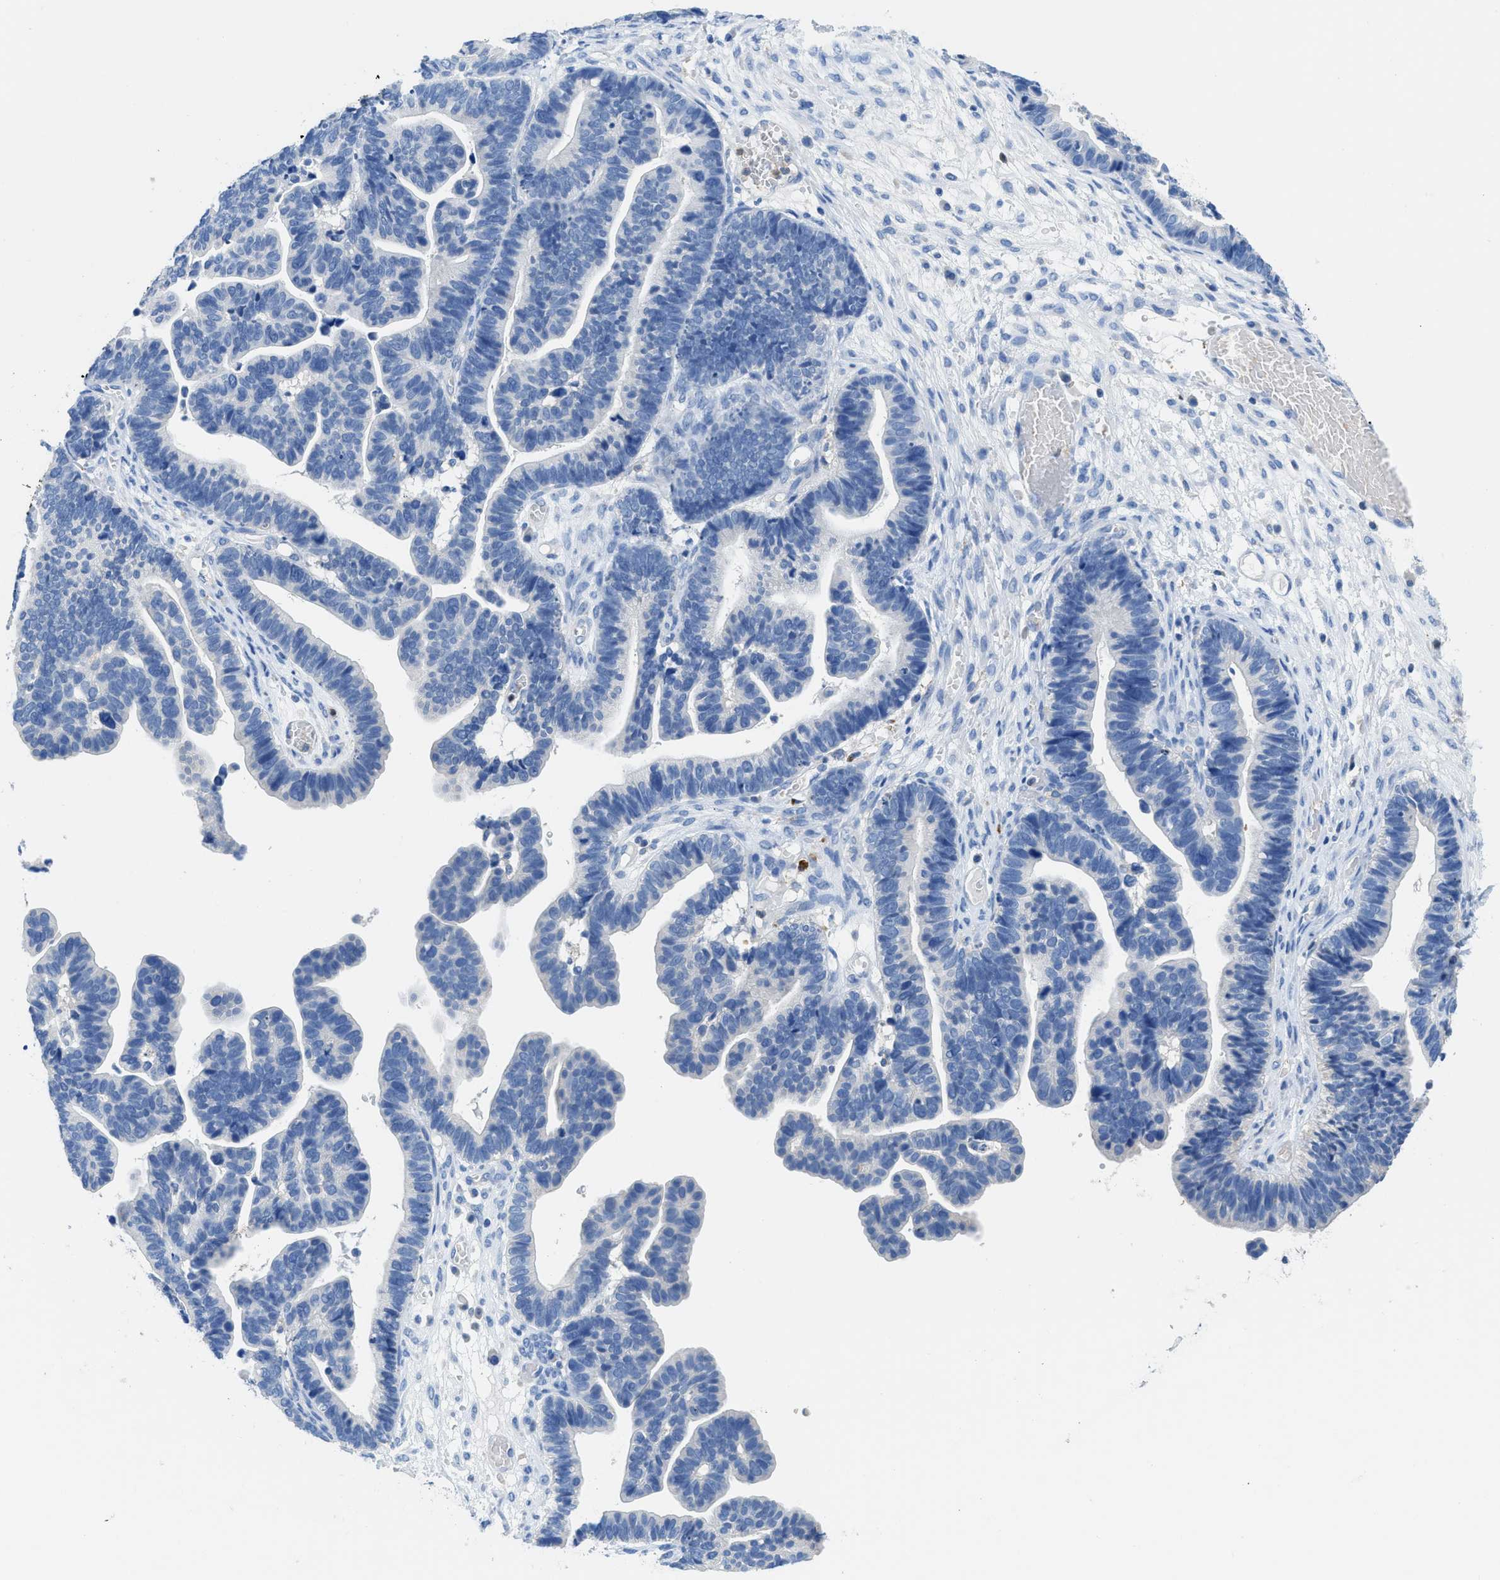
{"staining": {"intensity": "negative", "quantity": "none", "location": "none"}, "tissue": "ovarian cancer", "cell_type": "Tumor cells", "image_type": "cancer", "snomed": [{"axis": "morphology", "description": "Cystadenocarcinoma, serous, NOS"}, {"axis": "topography", "description": "Ovary"}], "caption": "Ovarian cancer (serous cystadenocarcinoma) was stained to show a protein in brown. There is no significant positivity in tumor cells.", "gene": "NEB", "patient": {"sex": "female", "age": 56}}